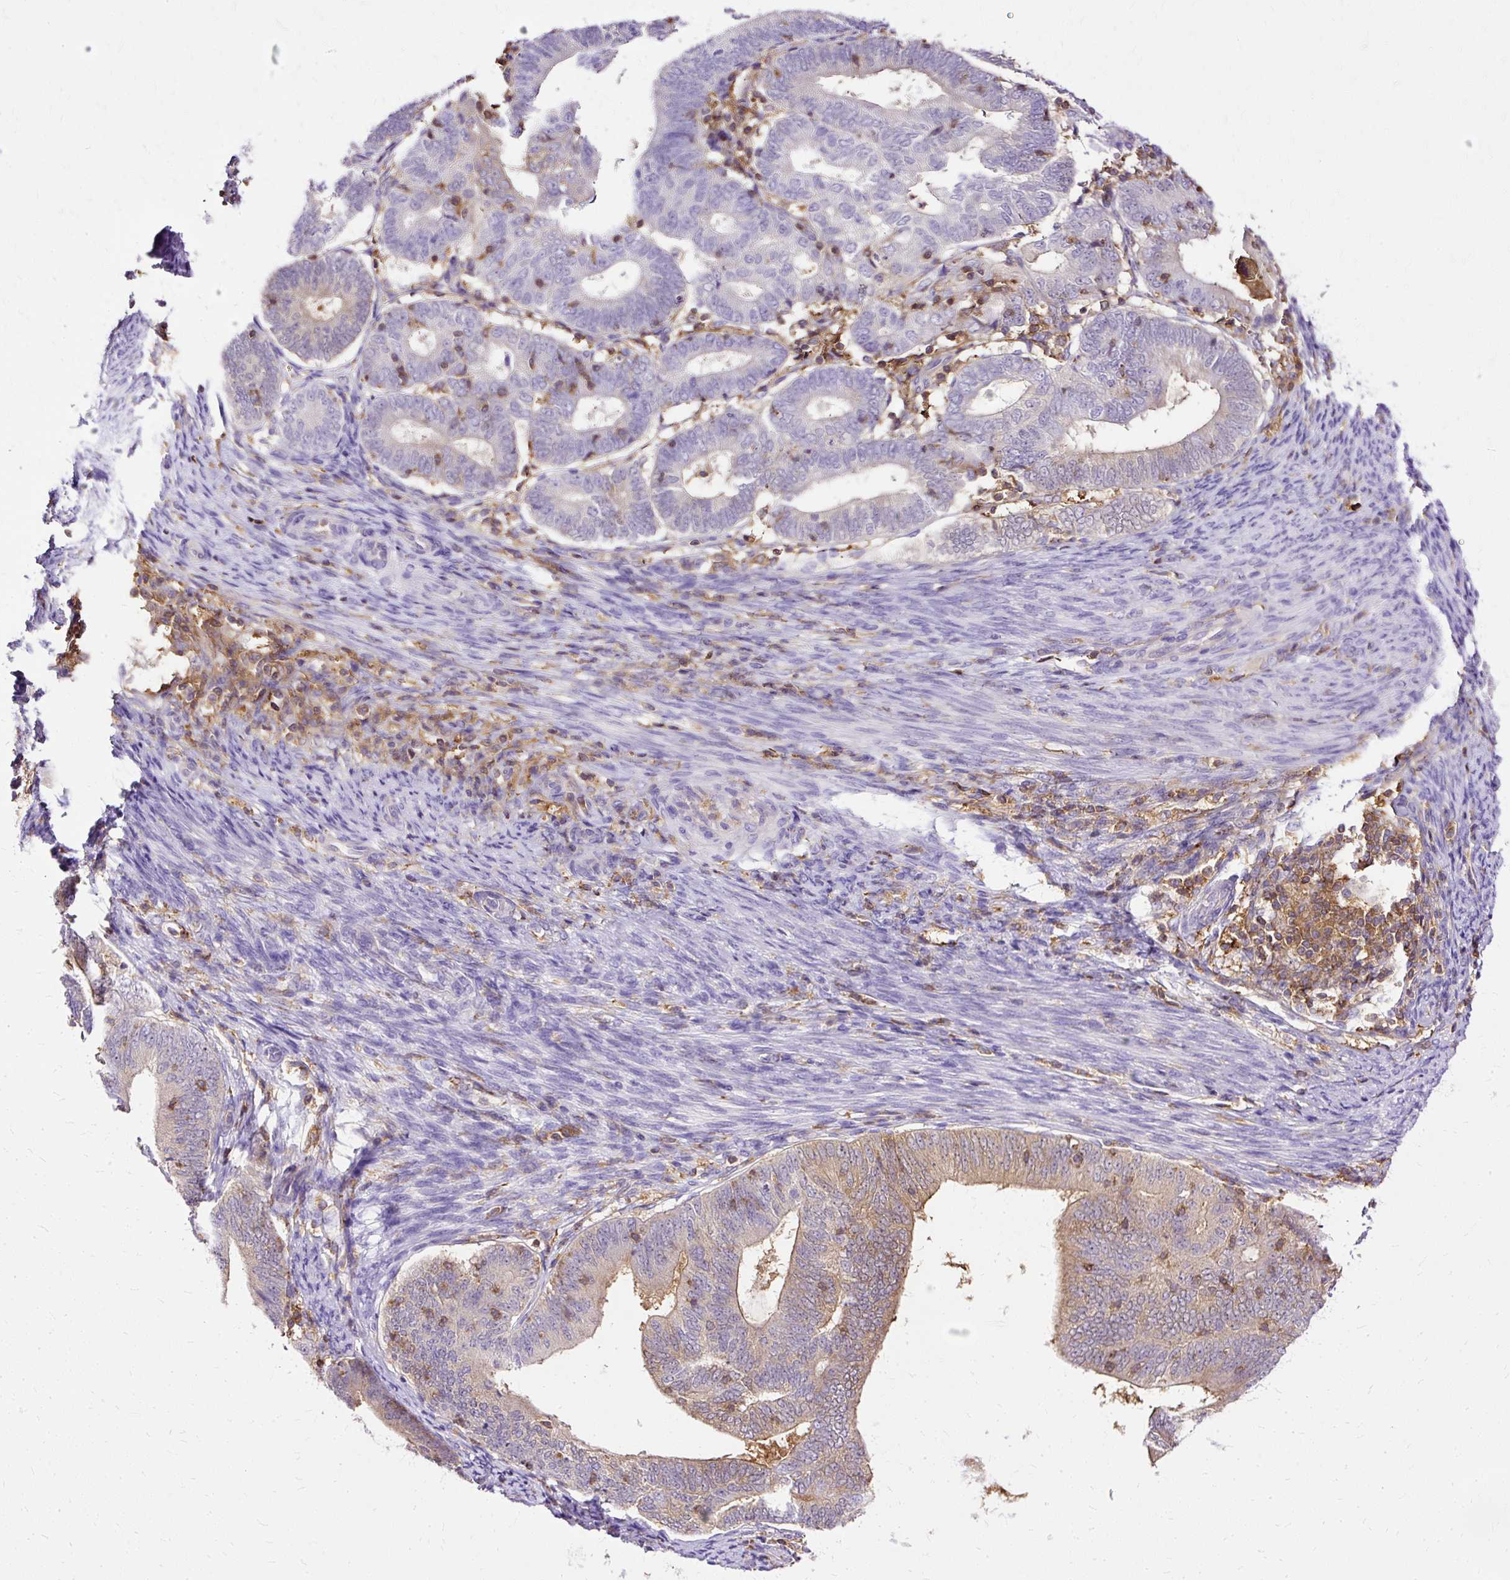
{"staining": {"intensity": "weak", "quantity": "<25%", "location": "cytoplasmic/membranous"}, "tissue": "endometrial cancer", "cell_type": "Tumor cells", "image_type": "cancer", "snomed": [{"axis": "morphology", "description": "Adenocarcinoma, NOS"}, {"axis": "topography", "description": "Endometrium"}], "caption": "Protein analysis of adenocarcinoma (endometrial) demonstrates no significant positivity in tumor cells. (Immunohistochemistry (ihc), brightfield microscopy, high magnification).", "gene": "TWF2", "patient": {"sex": "female", "age": 70}}